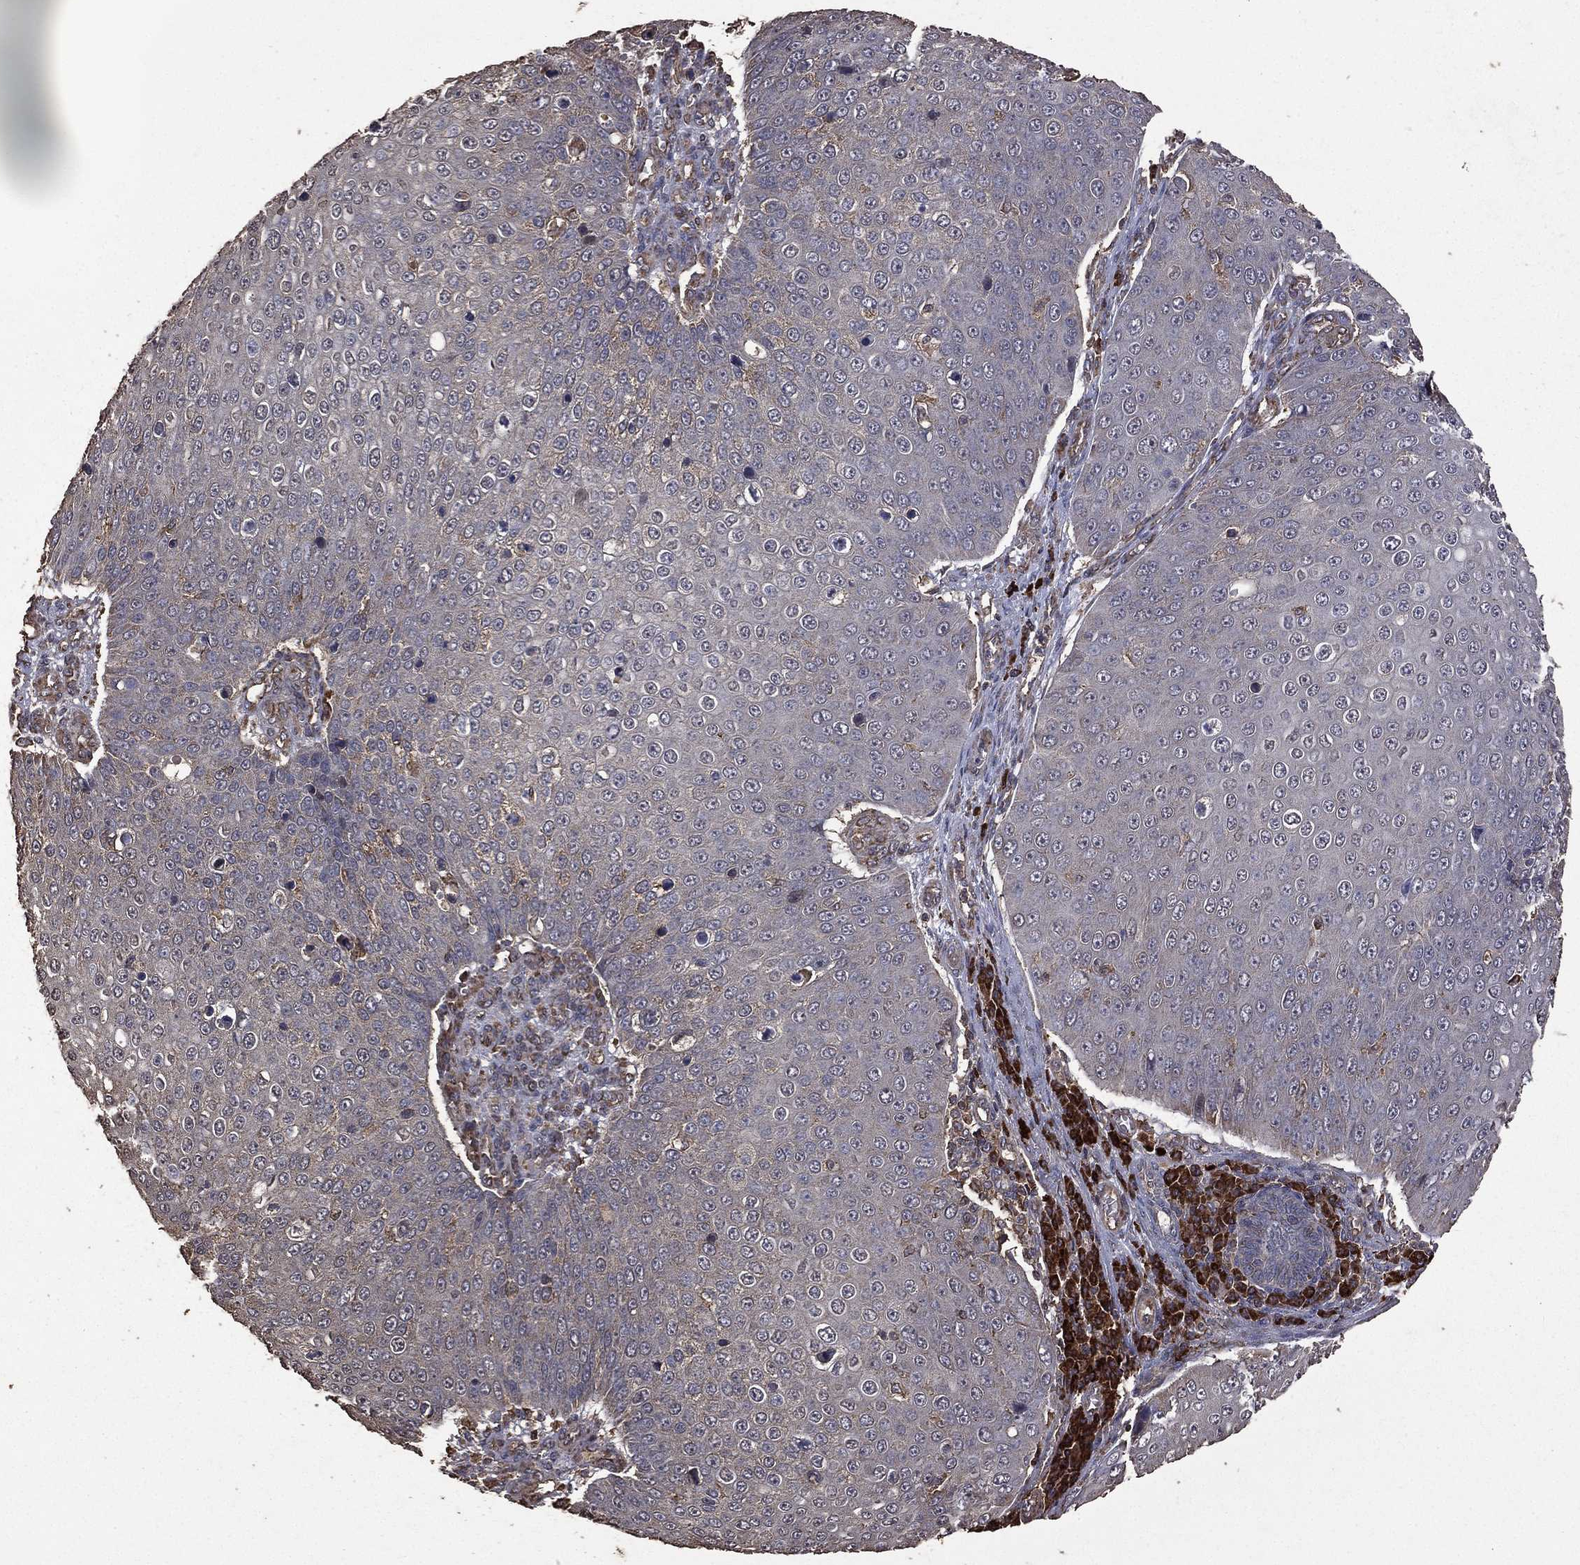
{"staining": {"intensity": "negative", "quantity": "none", "location": "none"}, "tissue": "skin cancer", "cell_type": "Tumor cells", "image_type": "cancer", "snomed": [{"axis": "morphology", "description": "Squamous cell carcinoma, NOS"}, {"axis": "topography", "description": "Skin"}], "caption": "Skin squamous cell carcinoma stained for a protein using IHC reveals no expression tumor cells.", "gene": "METTL27", "patient": {"sex": "male", "age": 71}}